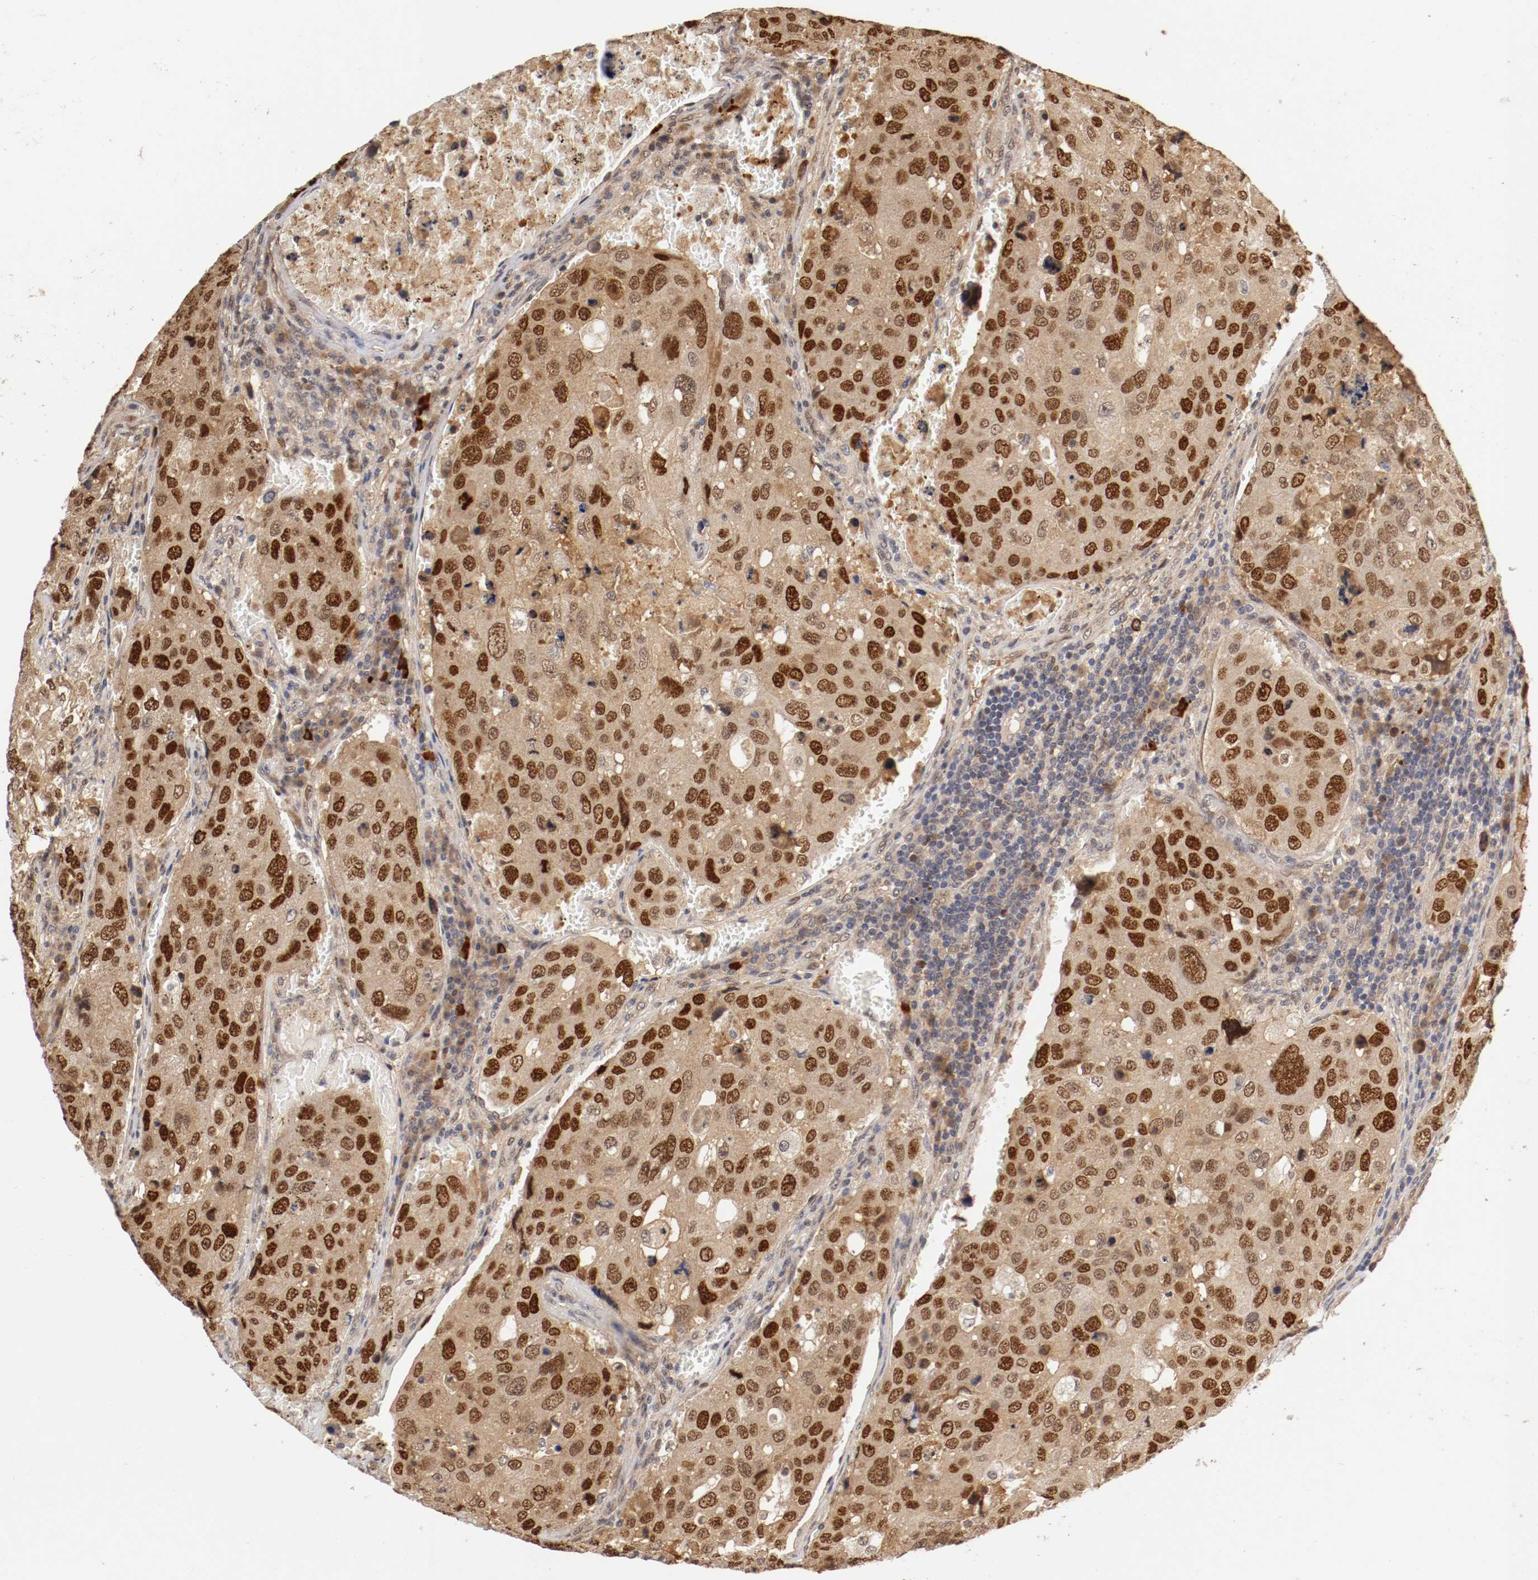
{"staining": {"intensity": "moderate", "quantity": ">75%", "location": "cytoplasmic/membranous,nuclear"}, "tissue": "urothelial cancer", "cell_type": "Tumor cells", "image_type": "cancer", "snomed": [{"axis": "morphology", "description": "Urothelial carcinoma, High grade"}, {"axis": "topography", "description": "Lymph node"}, {"axis": "topography", "description": "Urinary bladder"}], "caption": "Protein analysis of urothelial cancer tissue reveals moderate cytoplasmic/membranous and nuclear expression in about >75% of tumor cells.", "gene": "DNMT3B", "patient": {"sex": "male", "age": 51}}